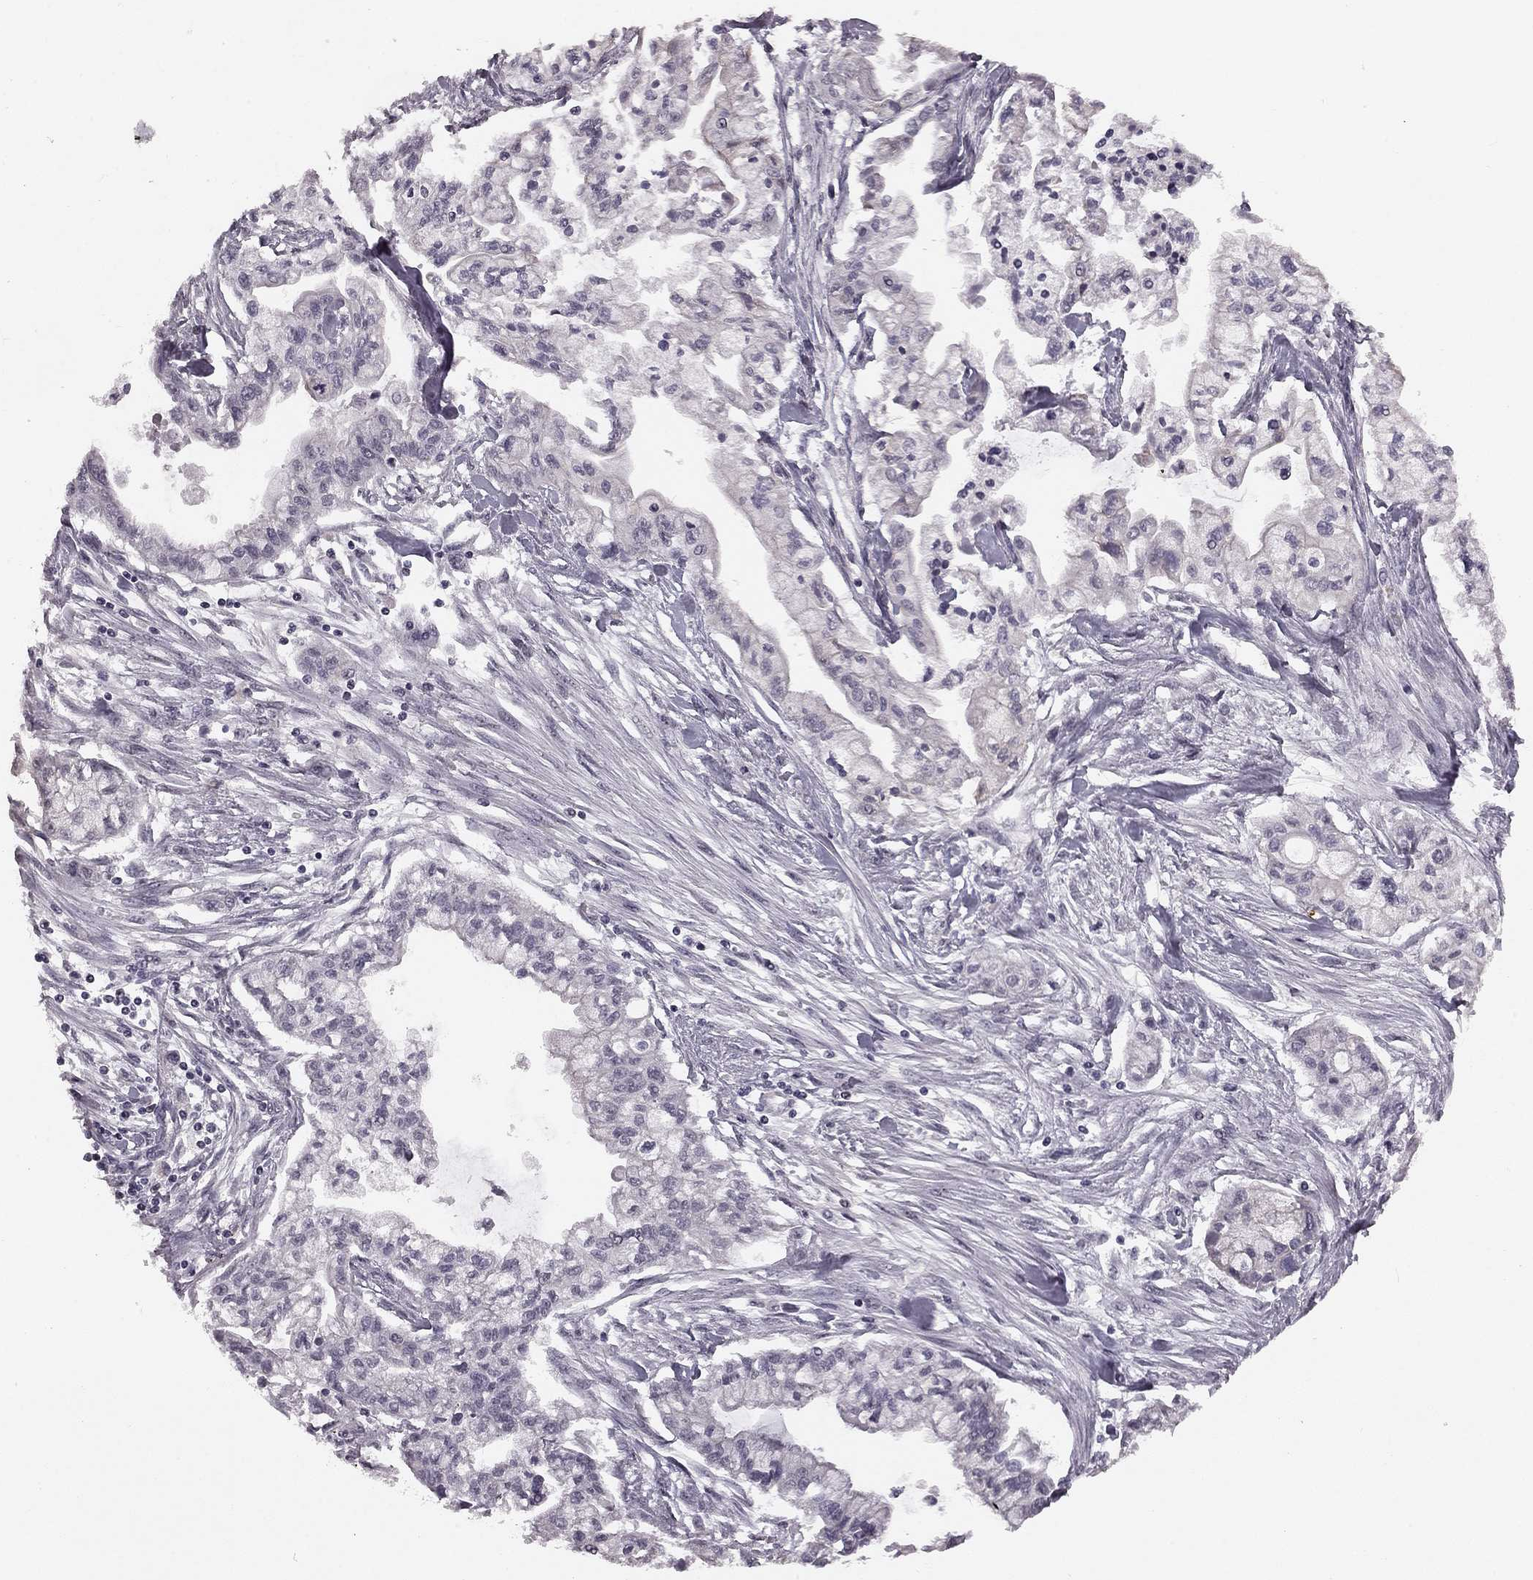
{"staining": {"intensity": "negative", "quantity": "none", "location": "none"}, "tissue": "pancreatic cancer", "cell_type": "Tumor cells", "image_type": "cancer", "snomed": [{"axis": "morphology", "description": "Adenocarcinoma, NOS"}, {"axis": "topography", "description": "Pancreas"}], "caption": "DAB immunohistochemical staining of human adenocarcinoma (pancreatic) reveals no significant expression in tumor cells.", "gene": "HCN4", "patient": {"sex": "male", "age": 54}}